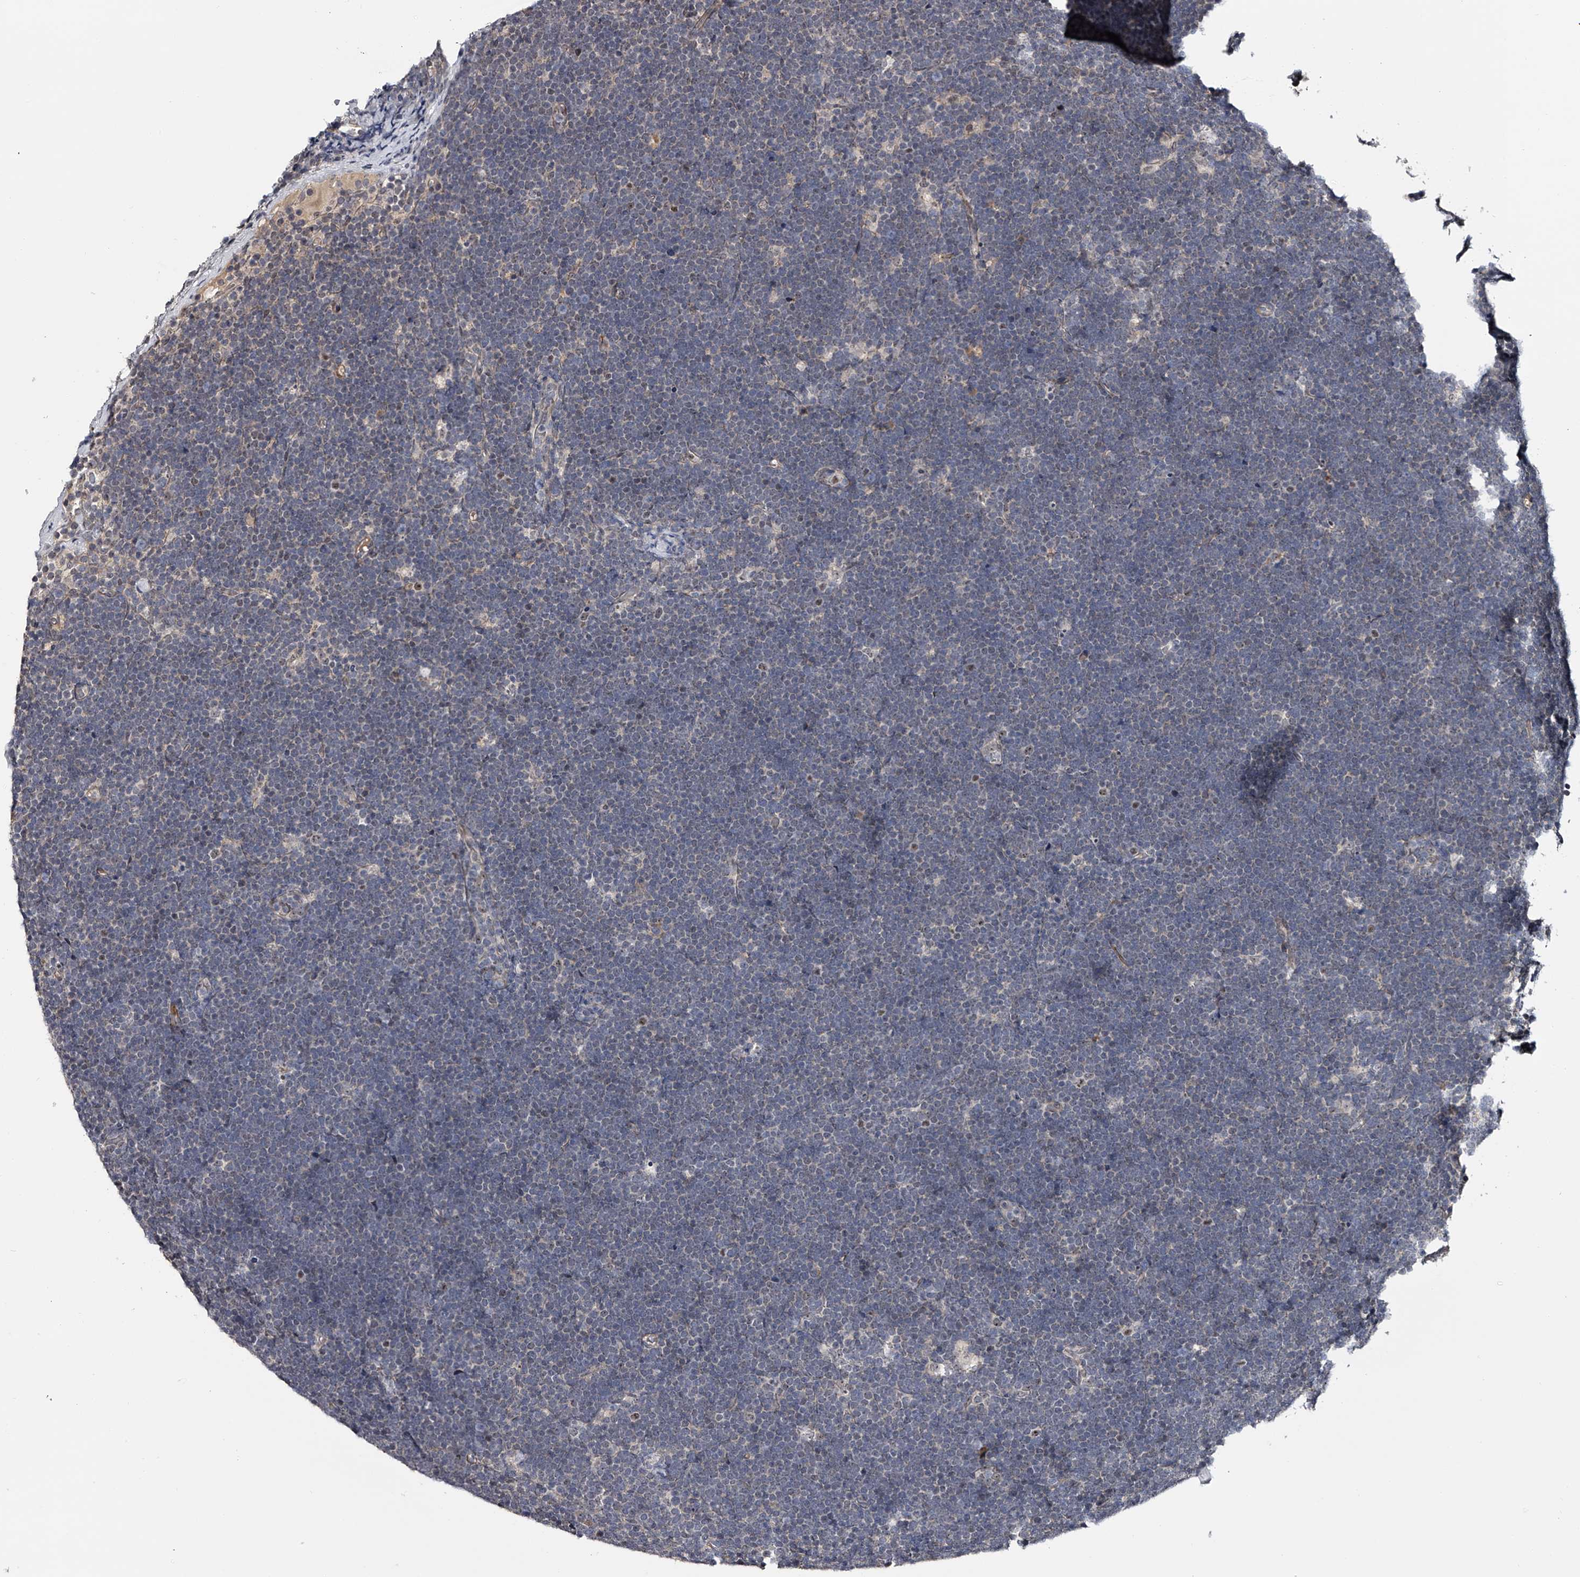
{"staining": {"intensity": "negative", "quantity": "none", "location": "none"}, "tissue": "lymphoma", "cell_type": "Tumor cells", "image_type": "cancer", "snomed": [{"axis": "morphology", "description": "Malignant lymphoma, non-Hodgkin's type, High grade"}, {"axis": "topography", "description": "Lymph node"}], "caption": "Immunohistochemistry of high-grade malignant lymphoma, non-Hodgkin's type displays no expression in tumor cells.", "gene": "MDN1", "patient": {"sex": "male", "age": 13}}